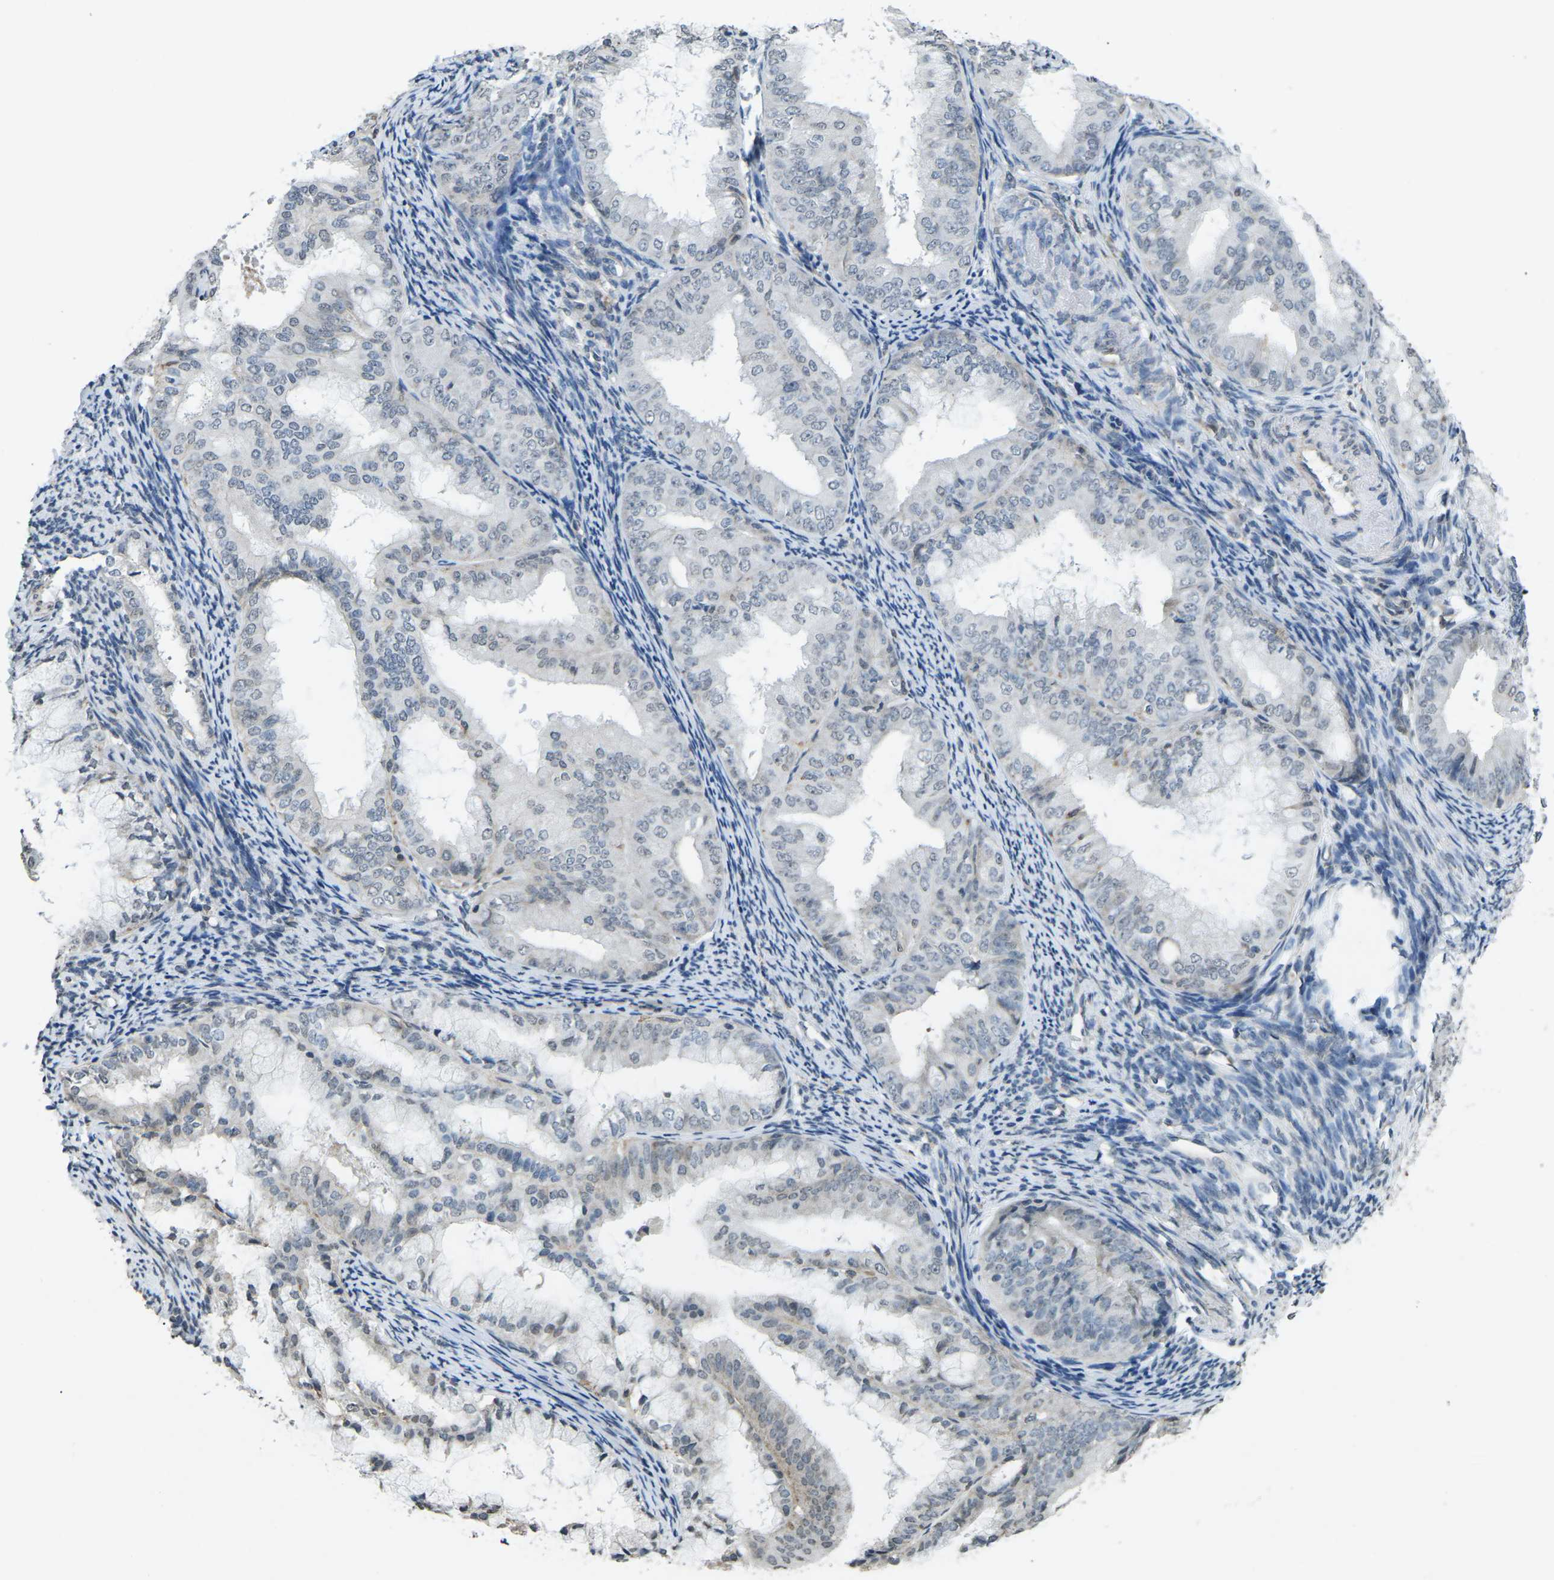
{"staining": {"intensity": "weak", "quantity": "<25%", "location": "nuclear"}, "tissue": "endometrial cancer", "cell_type": "Tumor cells", "image_type": "cancer", "snomed": [{"axis": "morphology", "description": "Adenocarcinoma, NOS"}, {"axis": "topography", "description": "Endometrium"}], "caption": "Adenocarcinoma (endometrial) stained for a protein using immunohistochemistry (IHC) demonstrates no positivity tumor cells.", "gene": "TFR2", "patient": {"sex": "female", "age": 63}}